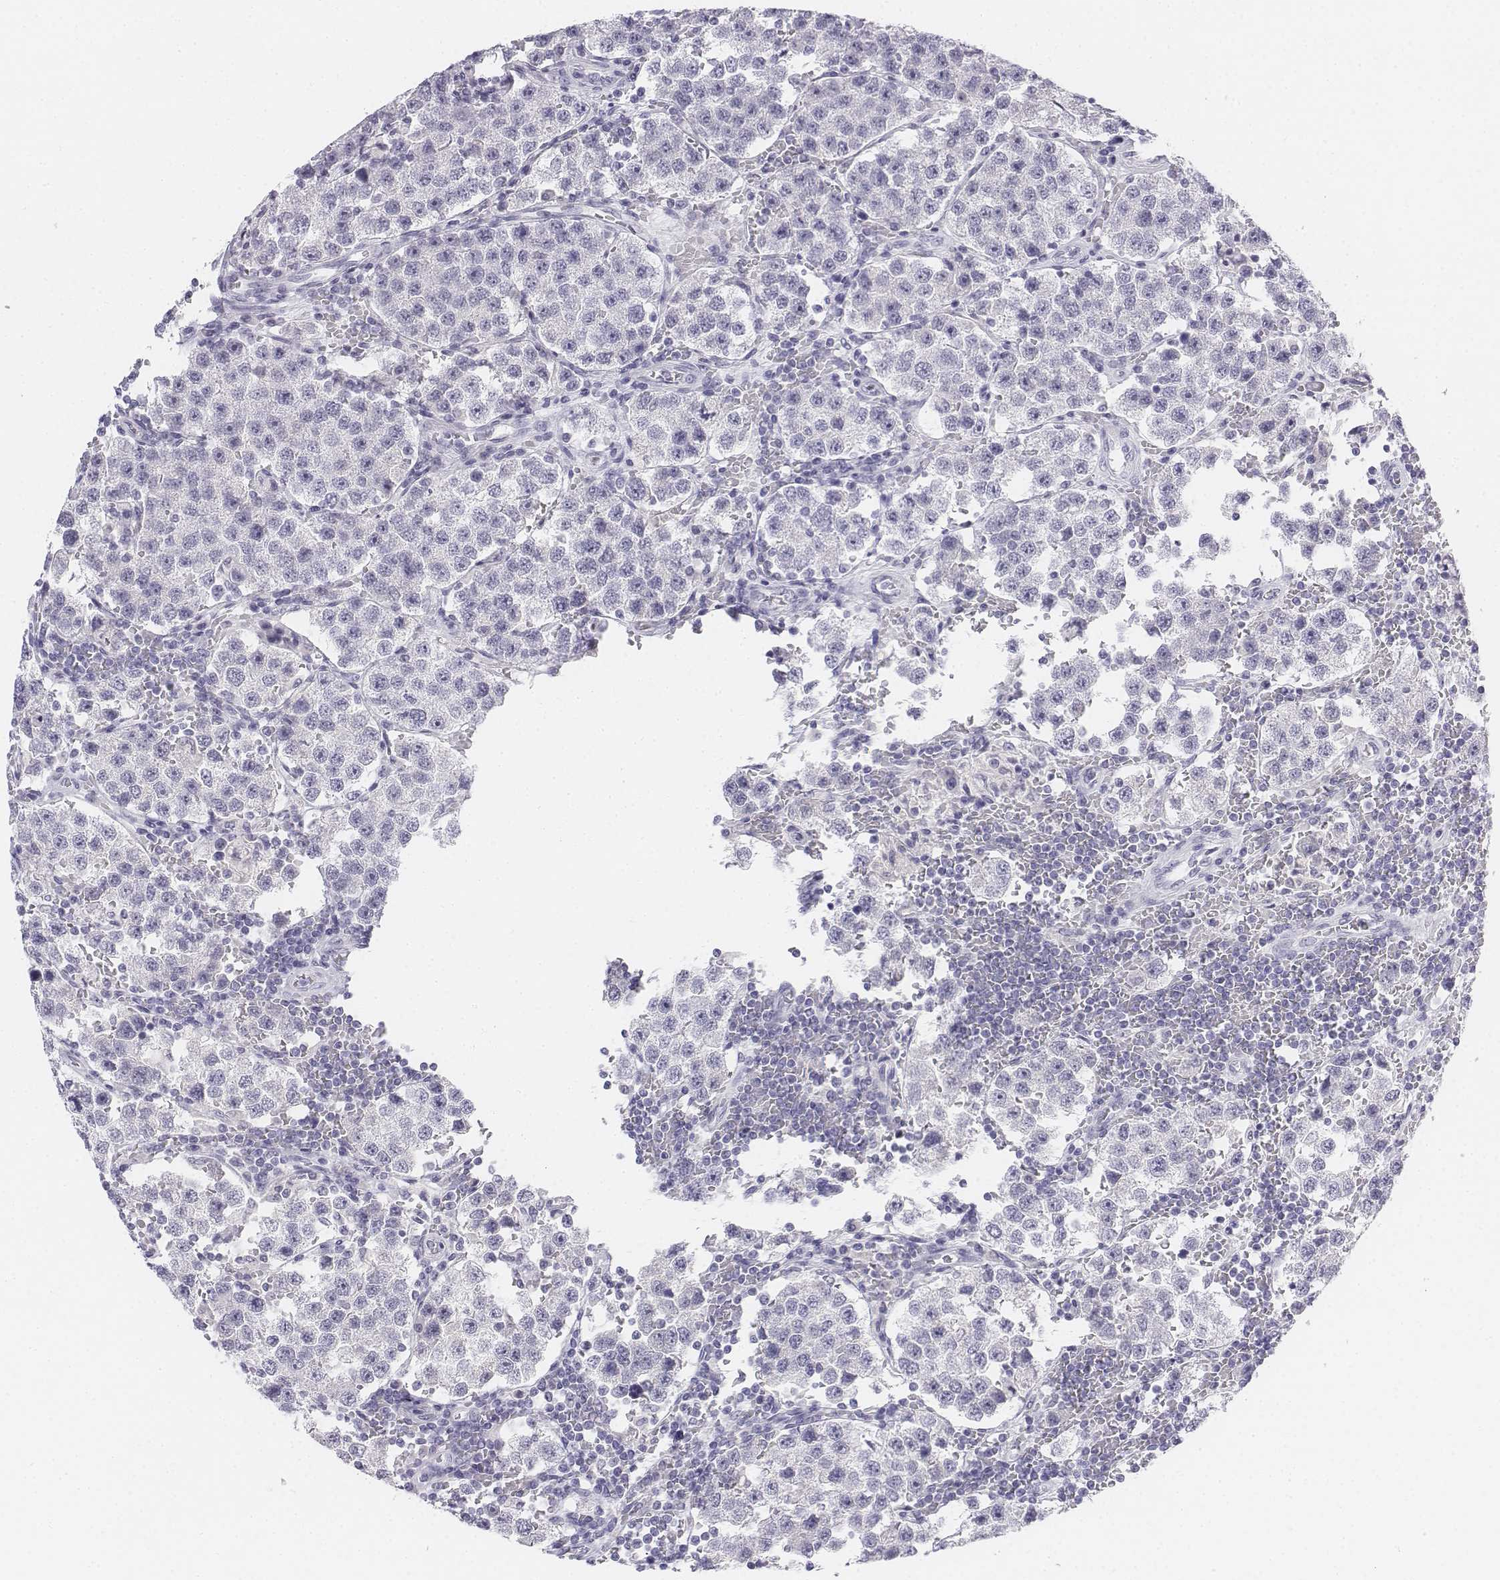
{"staining": {"intensity": "negative", "quantity": "none", "location": "none"}, "tissue": "testis cancer", "cell_type": "Tumor cells", "image_type": "cancer", "snomed": [{"axis": "morphology", "description": "Seminoma, NOS"}, {"axis": "topography", "description": "Testis"}], "caption": "DAB (3,3'-diaminobenzidine) immunohistochemical staining of testis cancer displays no significant expression in tumor cells.", "gene": "UCN2", "patient": {"sex": "male", "age": 37}}